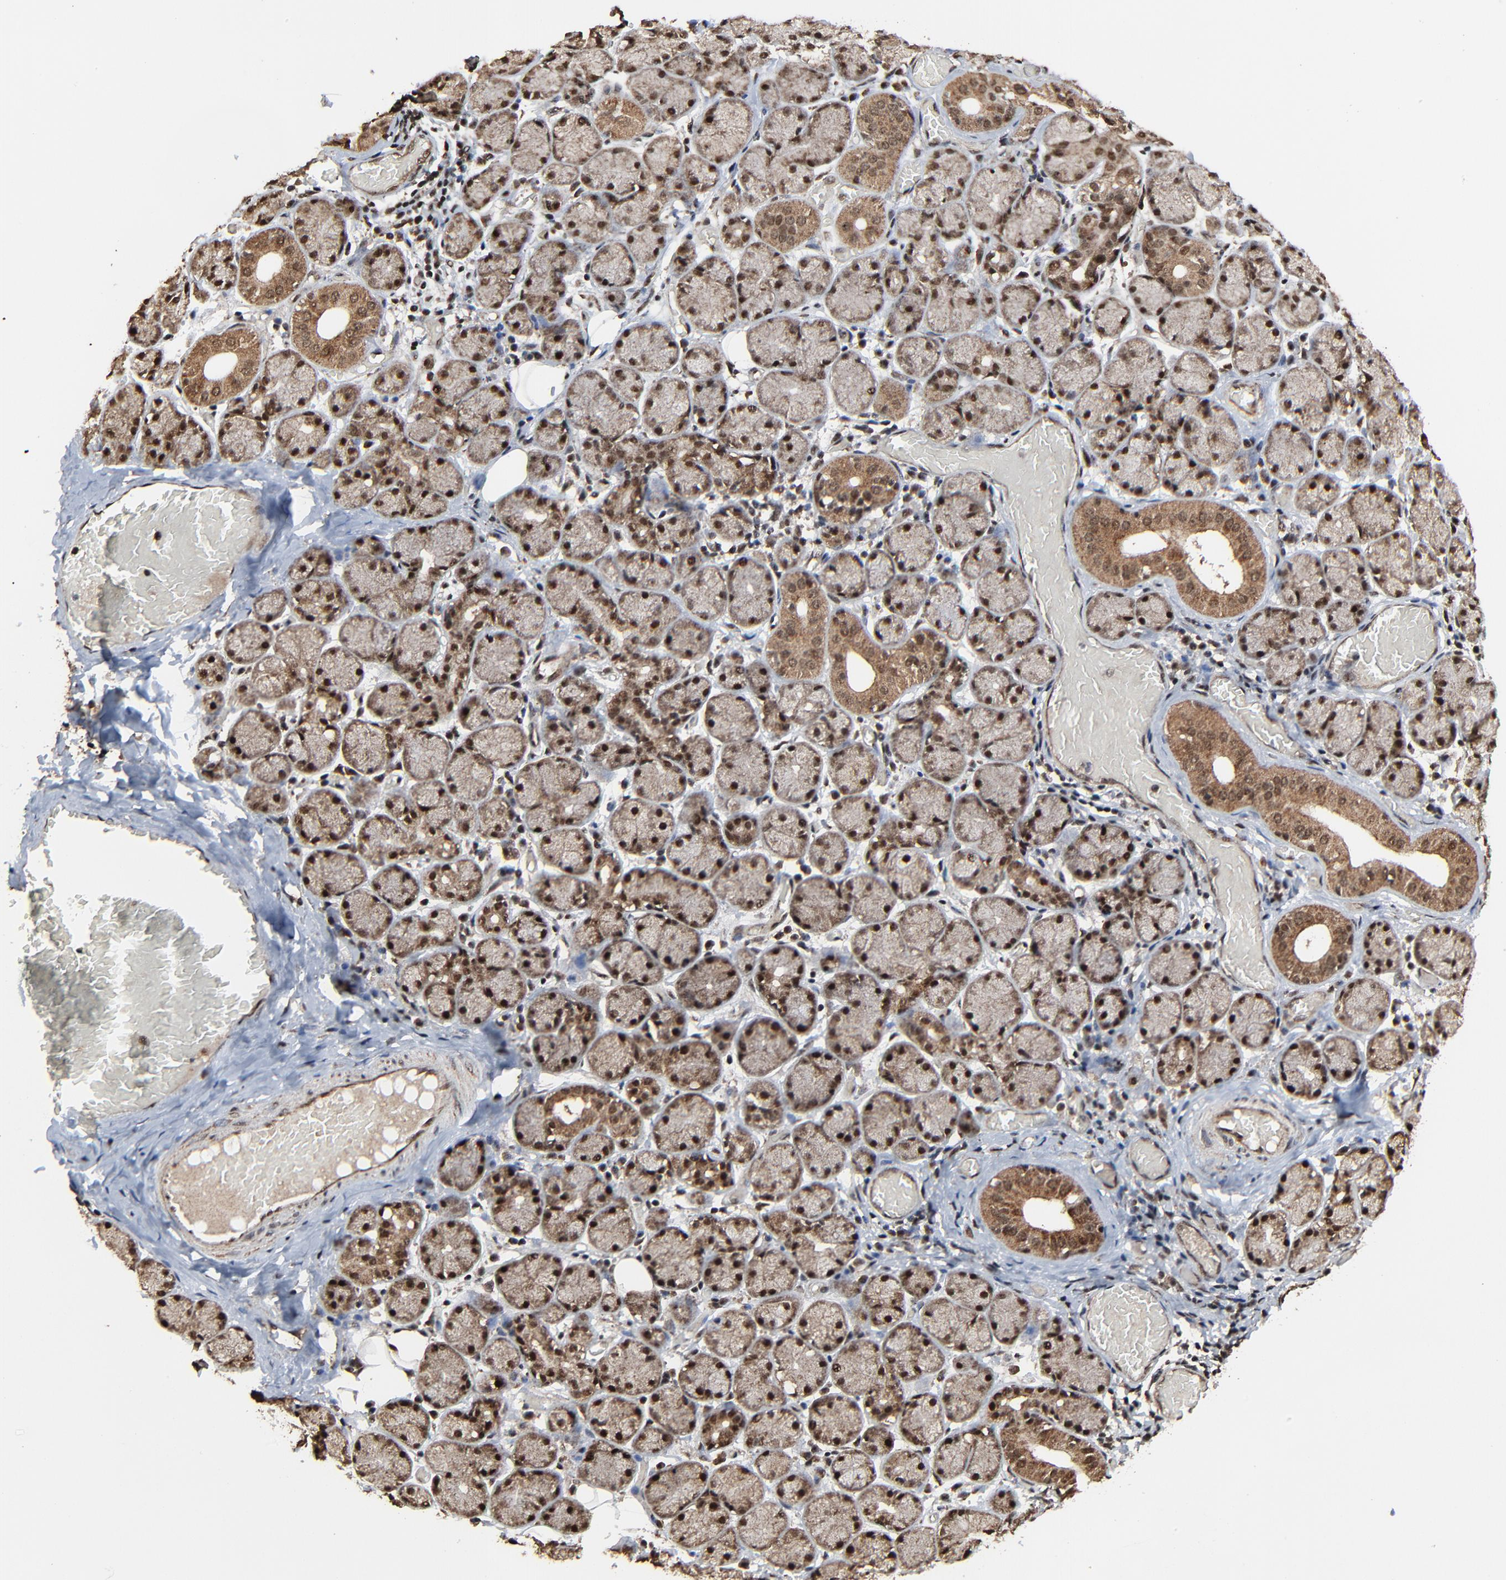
{"staining": {"intensity": "moderate", "quantity": ">75%", "location": "cytoplasmic/membranous,nuclear"}, "tissue": "salivary gland", "cell_type": "Glandular cells", "image_type": "normal", "snomed": [{"axis": "morphology", "description": "Normal tissue, NOS"}, {"axis": "topography", "description": "Salivary gland"}], "caption": "Glandular cells reveal medium levels of moderate cytoplasmic/membranous,nuclear expression in about >75% of cells in unremarkable human salivary gland.", "gene": "RHOJ", "patient": {"sex": "female", "age": 24}}